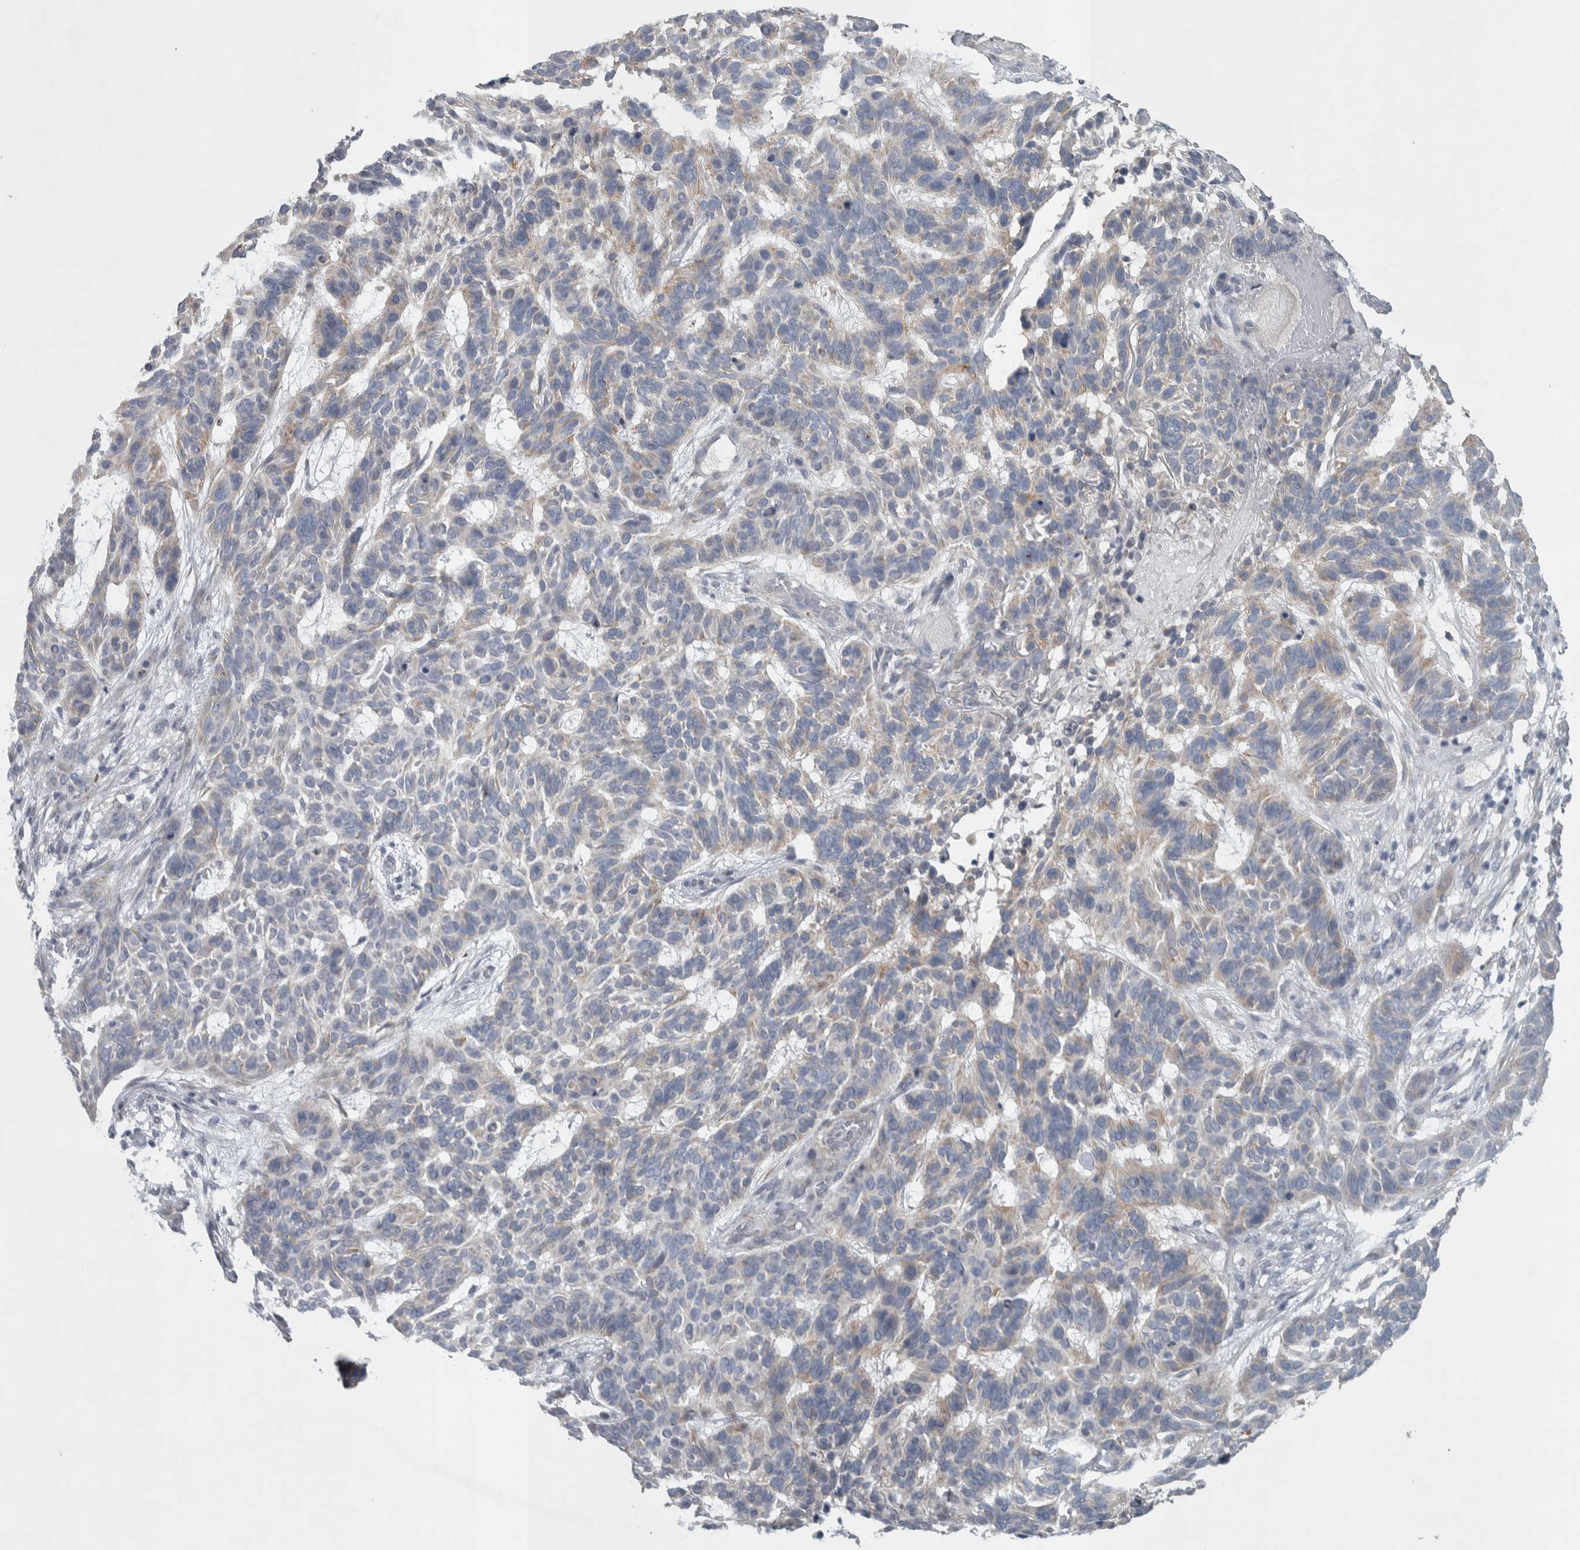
{"staining": {"intensity": "weak", "quantity": "<25%", "location": "cytoplasmic/membranous"}, "tissue": "skin cancer", "cell_type": "Tumor cells", "image_type": "cancer", "snomed": [{"axis": "morphology", "description": "Basal cell carcinoma"}, {"axis": "topography", "description": "Skin"}], "caption": "DAB (3,3'-diaminobenzidine) immunohistochemical staining of skin cancer (basal cell carcinoma) shows no significant positivity in tumor cells.", "gene": "SIGMAR1", "patient": {"sex": "male", "age": 85}}